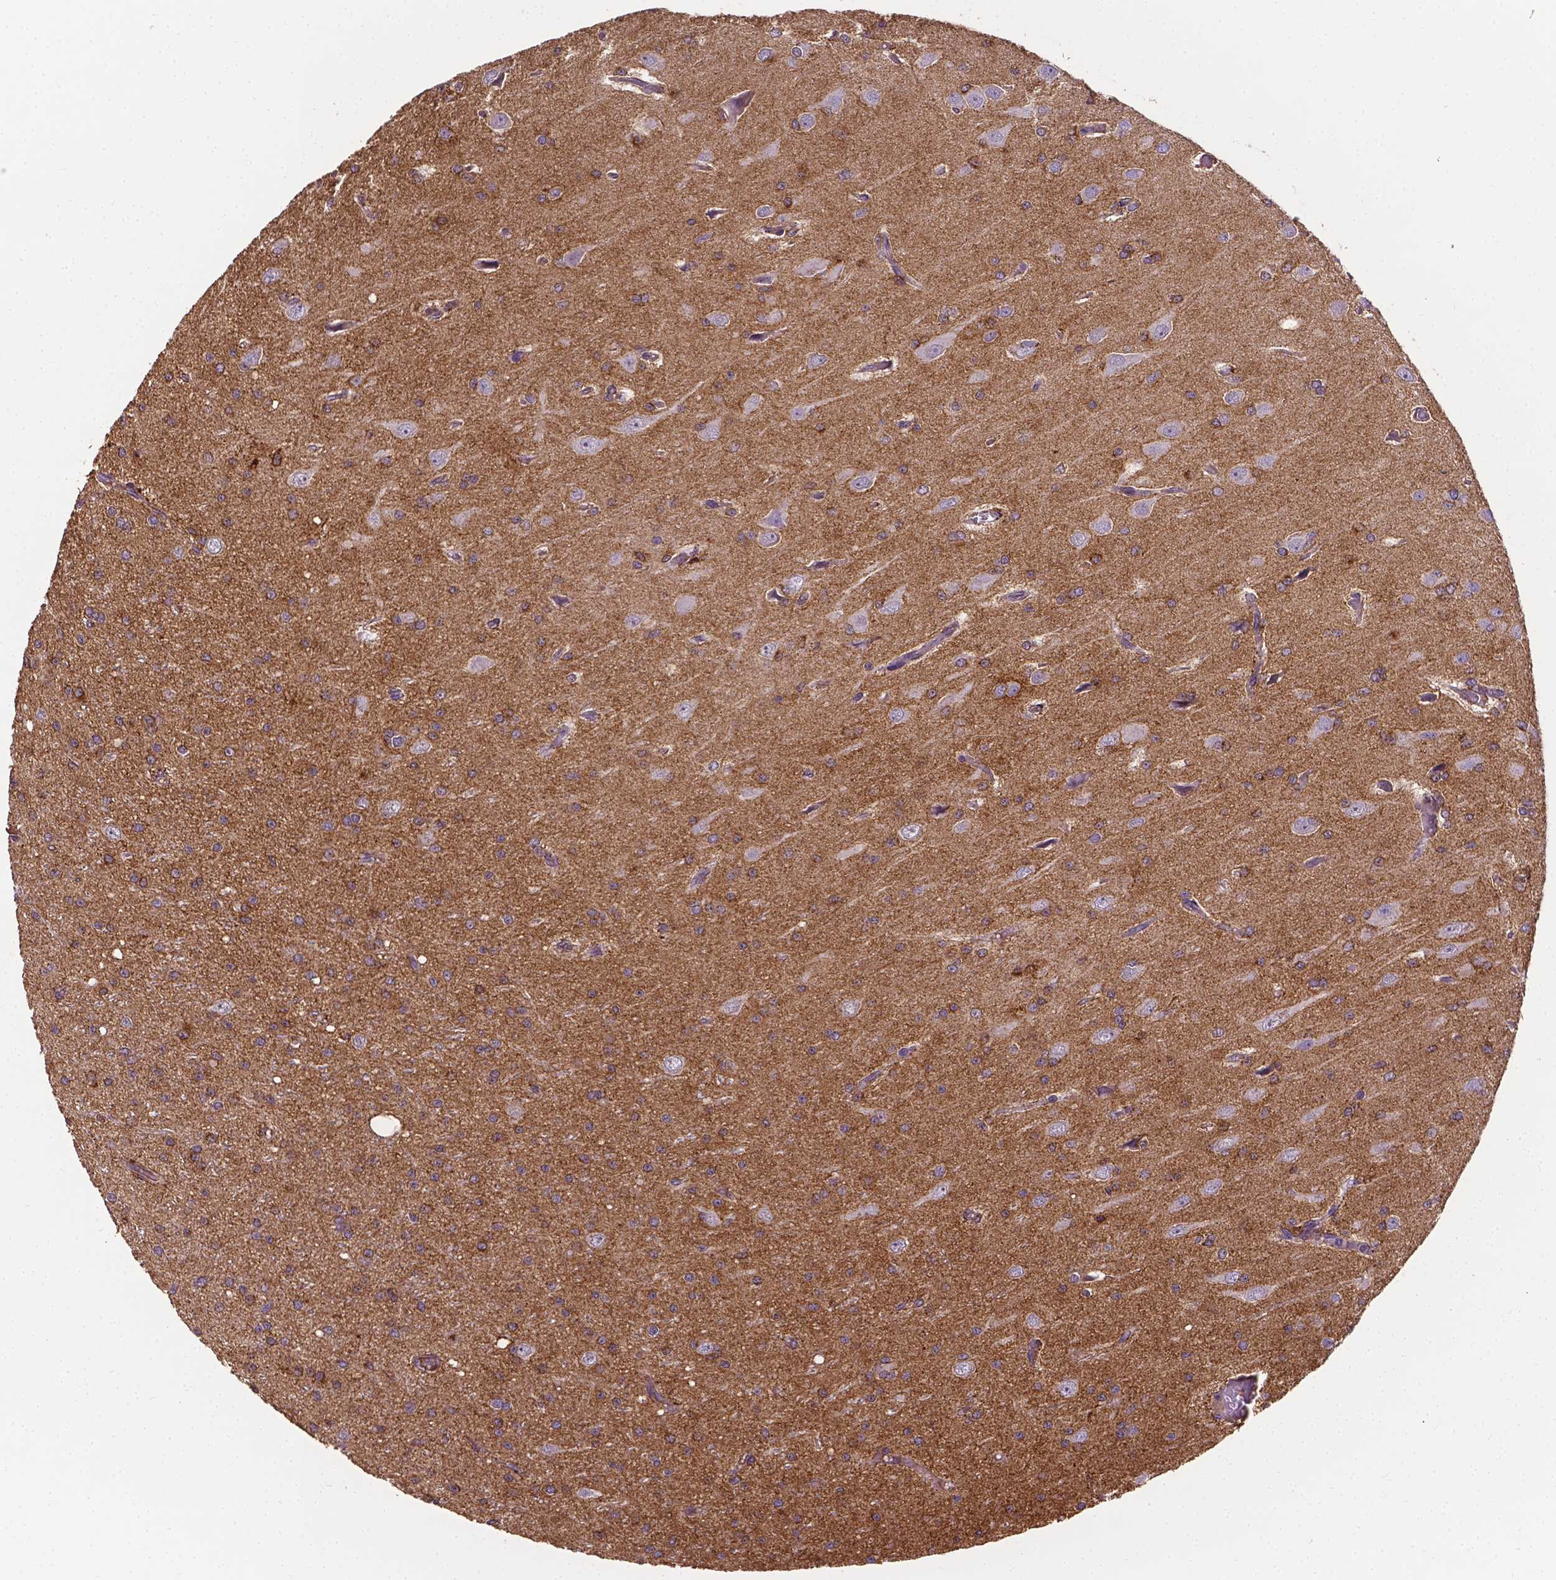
{"staining": {"intensity": "moderate", "quantity": ">75%", "location": "cytoplasmic/membranous"}, "tissue": "glioma", "cell_type": "Tumor cells", "image_type": "cancer", "snomed": [{"axis": "morphology", "description": "Glioma, malignant, Low grade"}, {"axis": "topography", "description": "Brain"}], "caption": "Moderate cytoplasmic/membranous protein expression is identified in about >75% of tumor cells in malignant low-grade glioma. (Brightfield microscopy of DAB IHC at high magnification).", "gene": "APOE", "patient": {"sex": "male", "age": 27}}